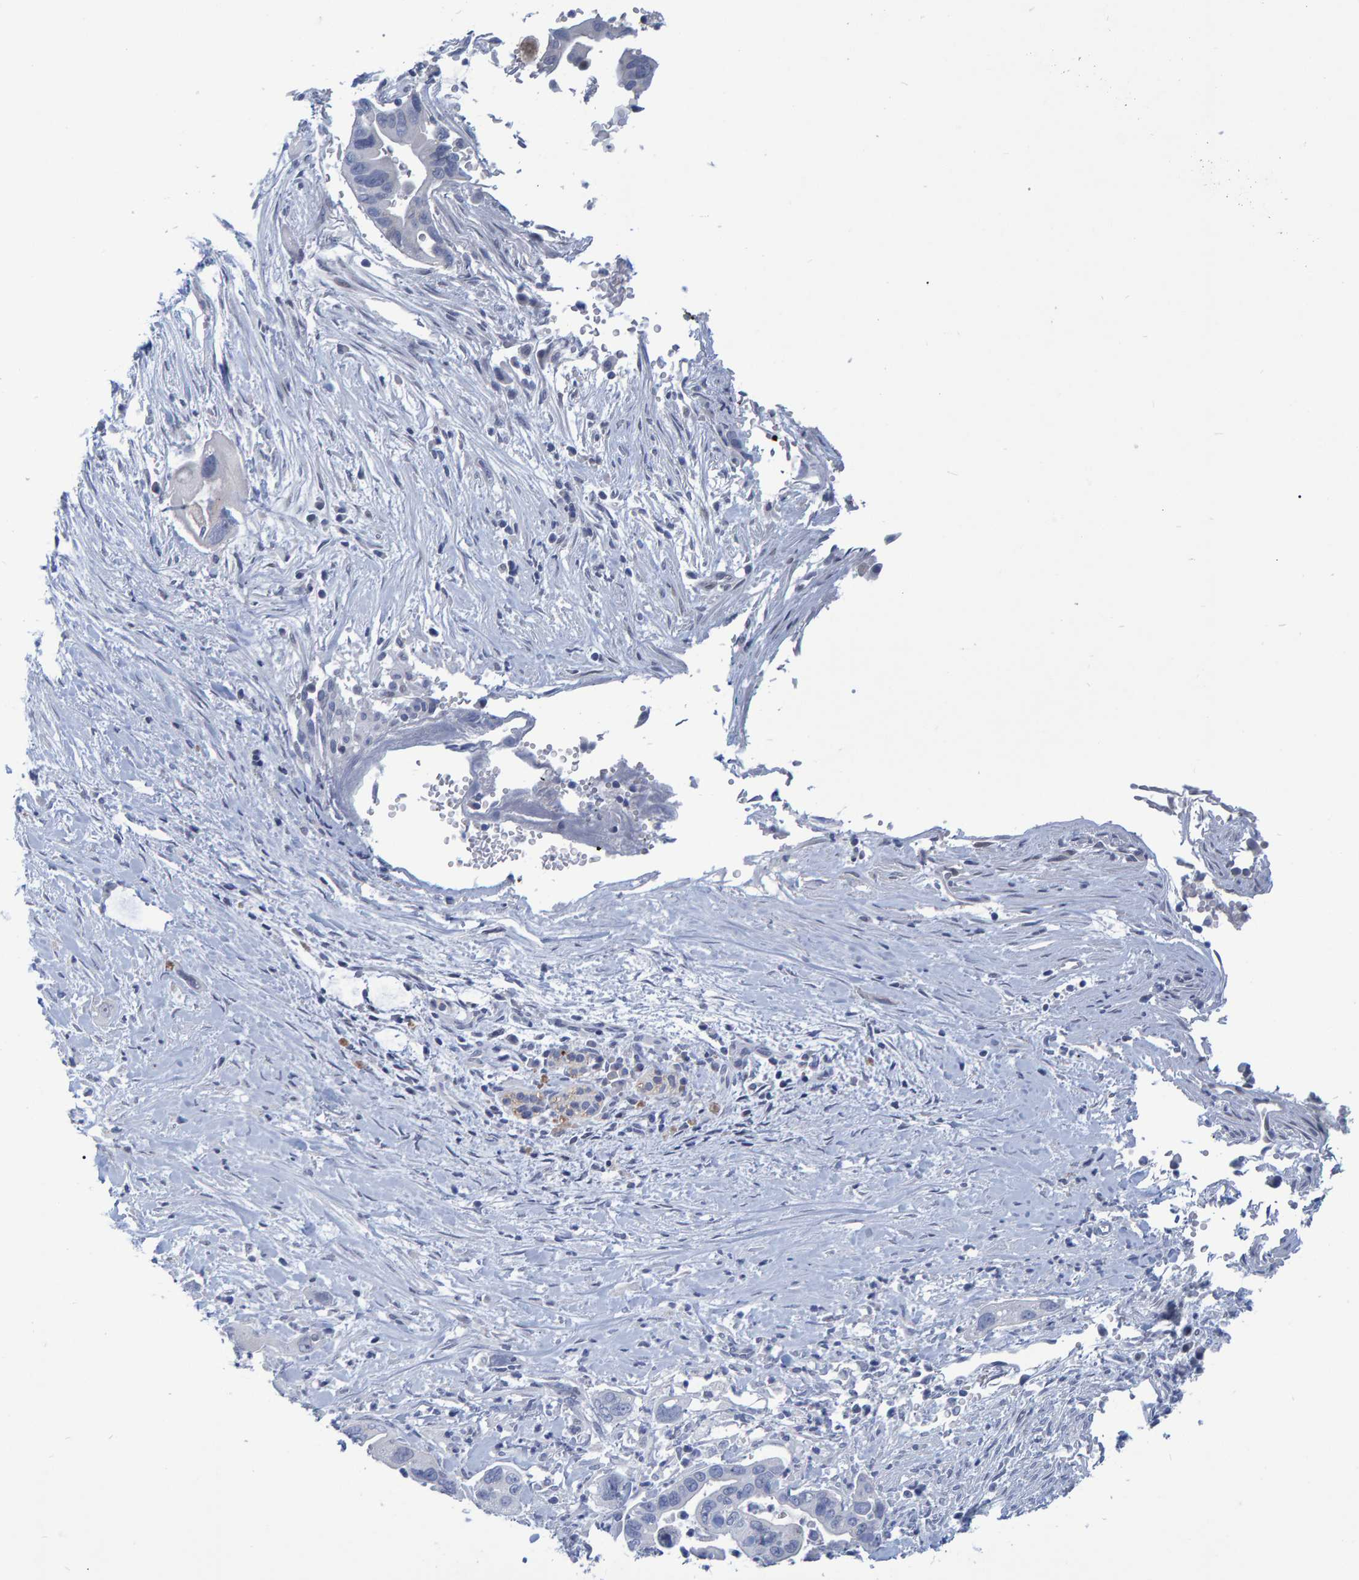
{"staining": {"intensity": "negative", "quantity": "none", "location": "none"}, "tissue": "pancreatic cancer", "cell_type": "Tumor cells", "image_type": "cancer", "snomed": [{"axis": "morphology", "description": "Adenocarcinoma, NOS"}, {"axis": "topography", "description": "Pancreas"}], "caption": "This is an immunohistochemistry (IHC) micrograph of human pancreatic cancer (adenocarcinoma). There is no expression in tumor cells.", "gene": "PROCA1", "patient": {"sex": "female", "age": 70}}